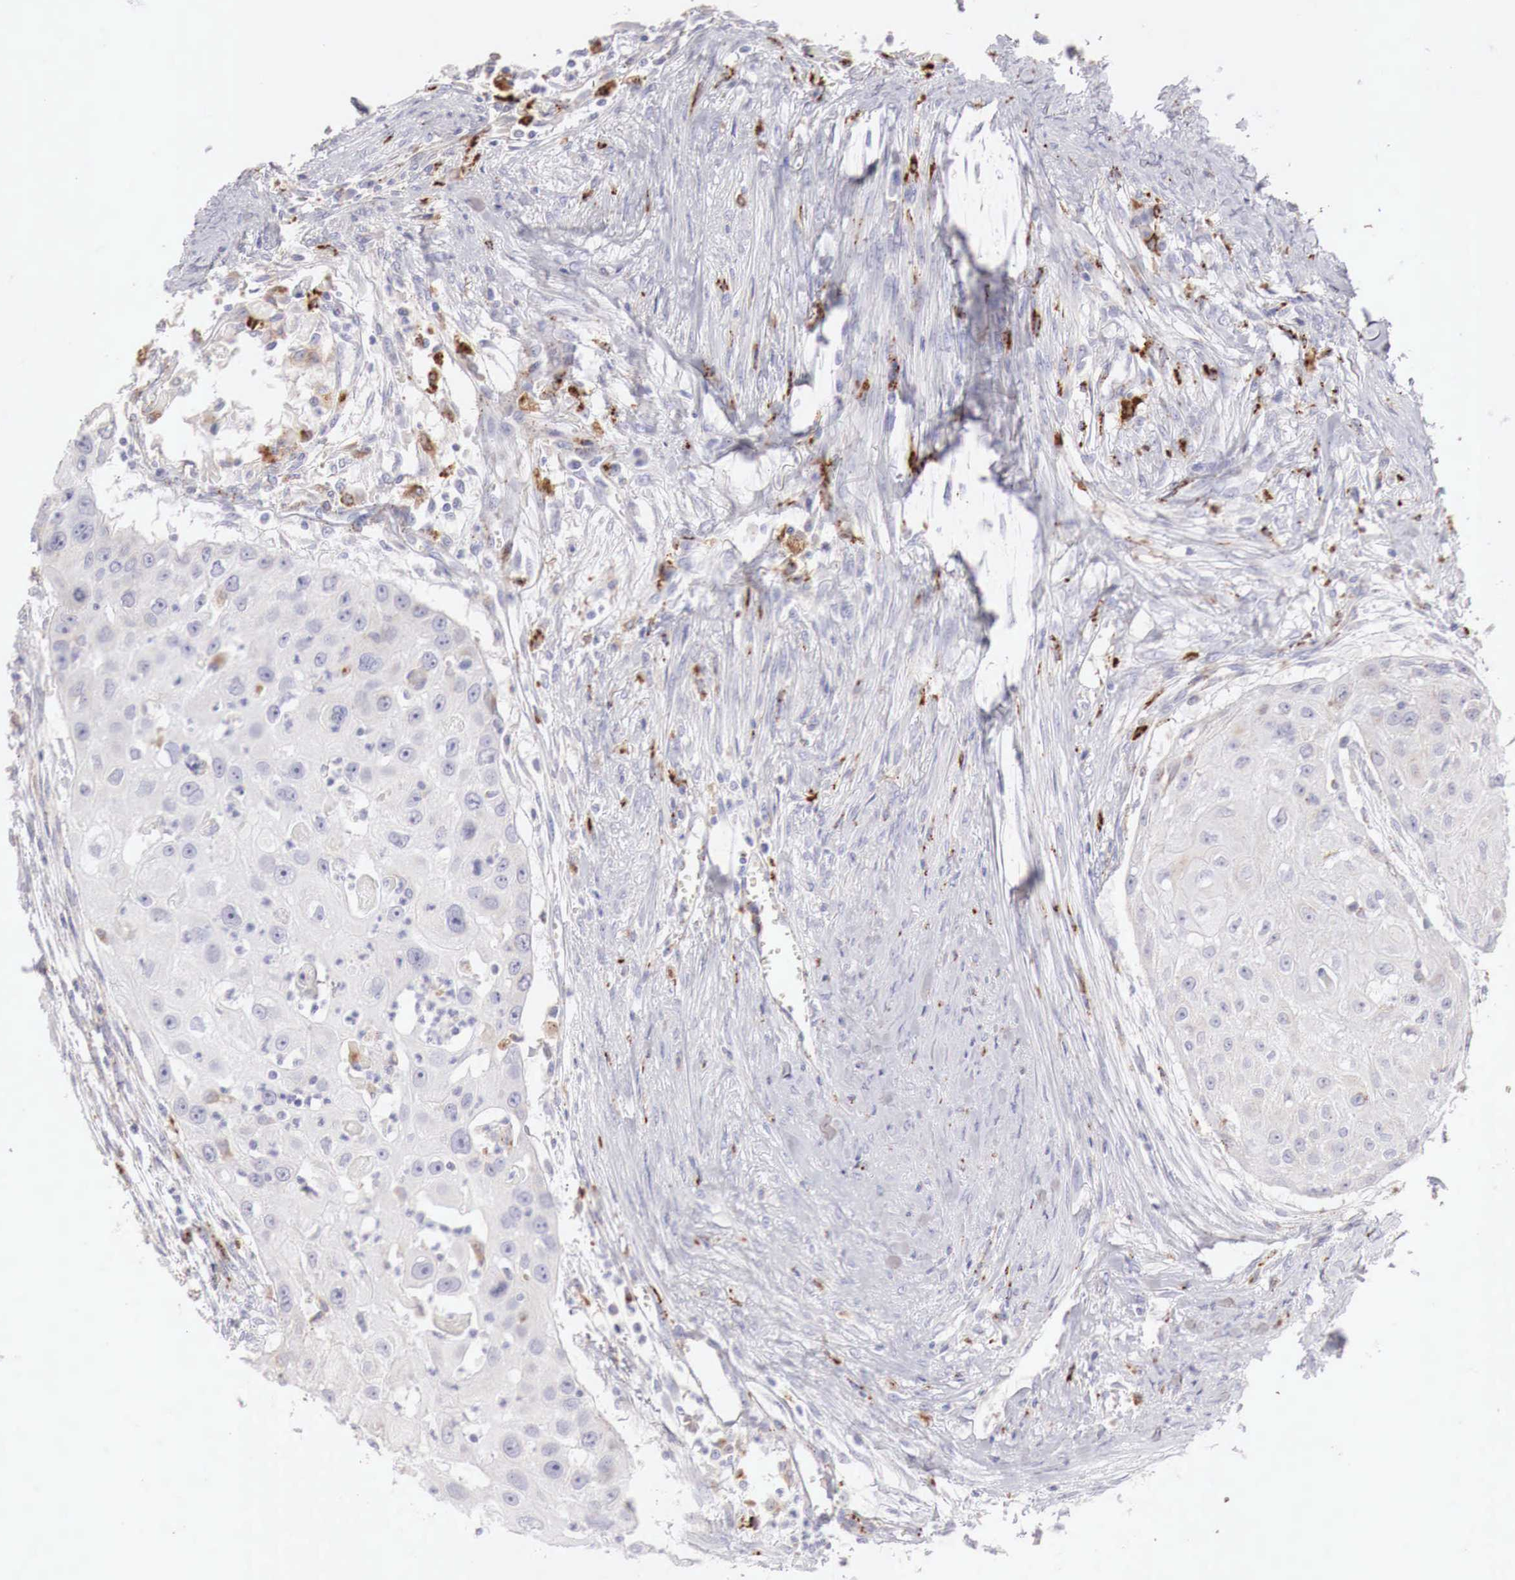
{"staining": {"intensity": "negative", "quantity": "none", "location": "none"}, "tissue": "head and neck cancer", "cell_type": "Tumor cells", "image_type": "cancer", "snomed": [{"axis": "morphology", "description": "Squamous cell carcinoma, NOS"}, {"axis": "topography", "description": "Head-Neck"}], "caption": "Immunohistochemistry micrograph of human head and neck cancer stained for a protein (brown), which exhibits no staining in tumor cells.", "gene": "GLA", "patient": {"sex": "male", "age": 64}}